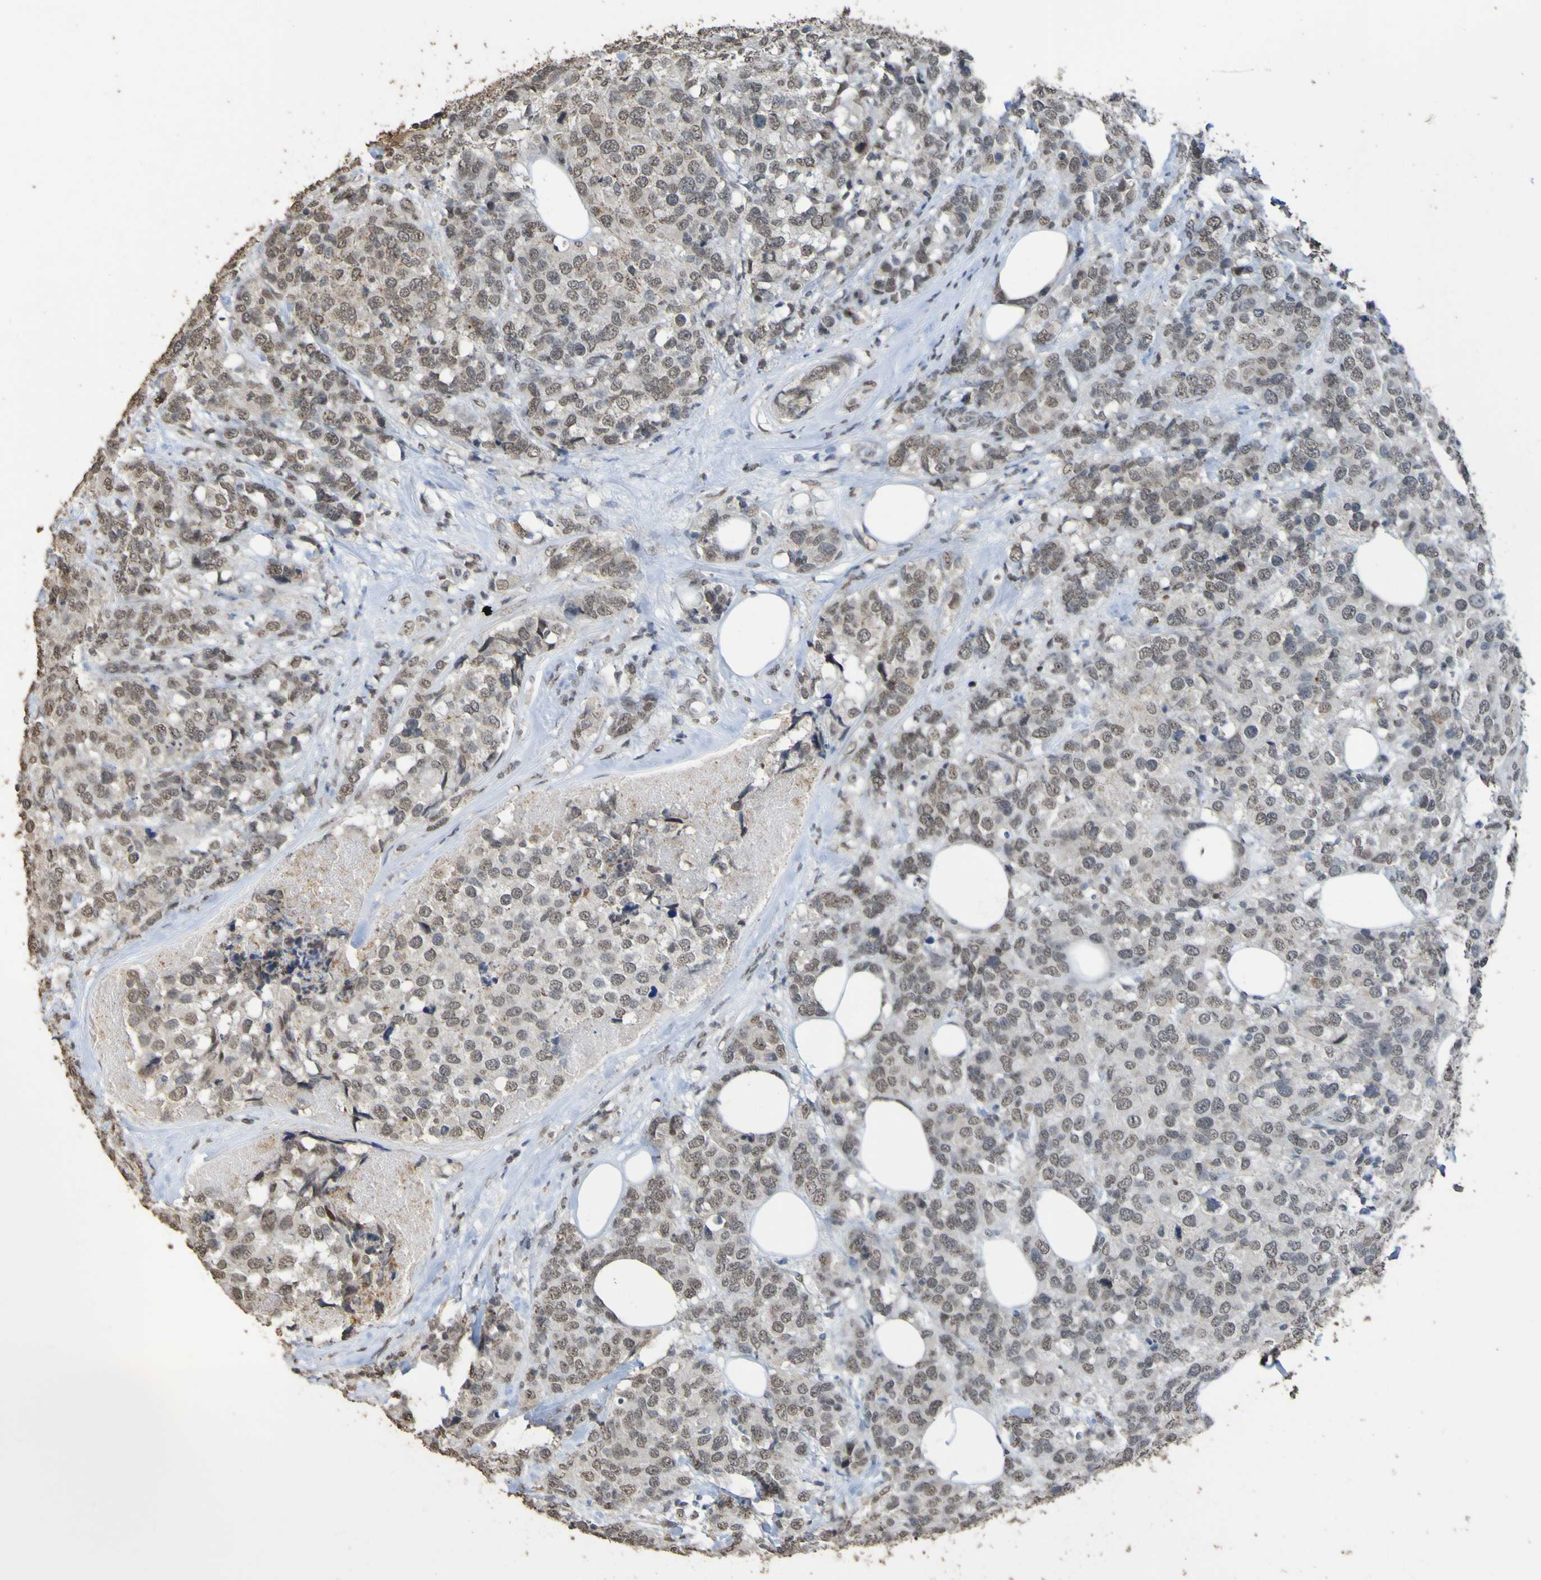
{"staining": {"intensity": "weak", "quantity": ">75%", "location": "nuclear"}, "tissue": "breast cancer", "cell_type": "Tumor cells", "image_type": "cancer", "snomed": [{"axis": "morphology", "description": "Lobular carcinoma"}, {"axis": "topography", "description": "Breast"}], "caption": "The immunohistochemical stain labels weak nuclear positivity in tumor cells of breast lobular carcinoma tissue. The staining was performed using DAB to visualize the protein expression in brown, while the nuclei were stained in blue with hematoxylin (Magnification: 20x).", "gene": "ALKBH2", "patient": {"sex": "female", "age": 59}}